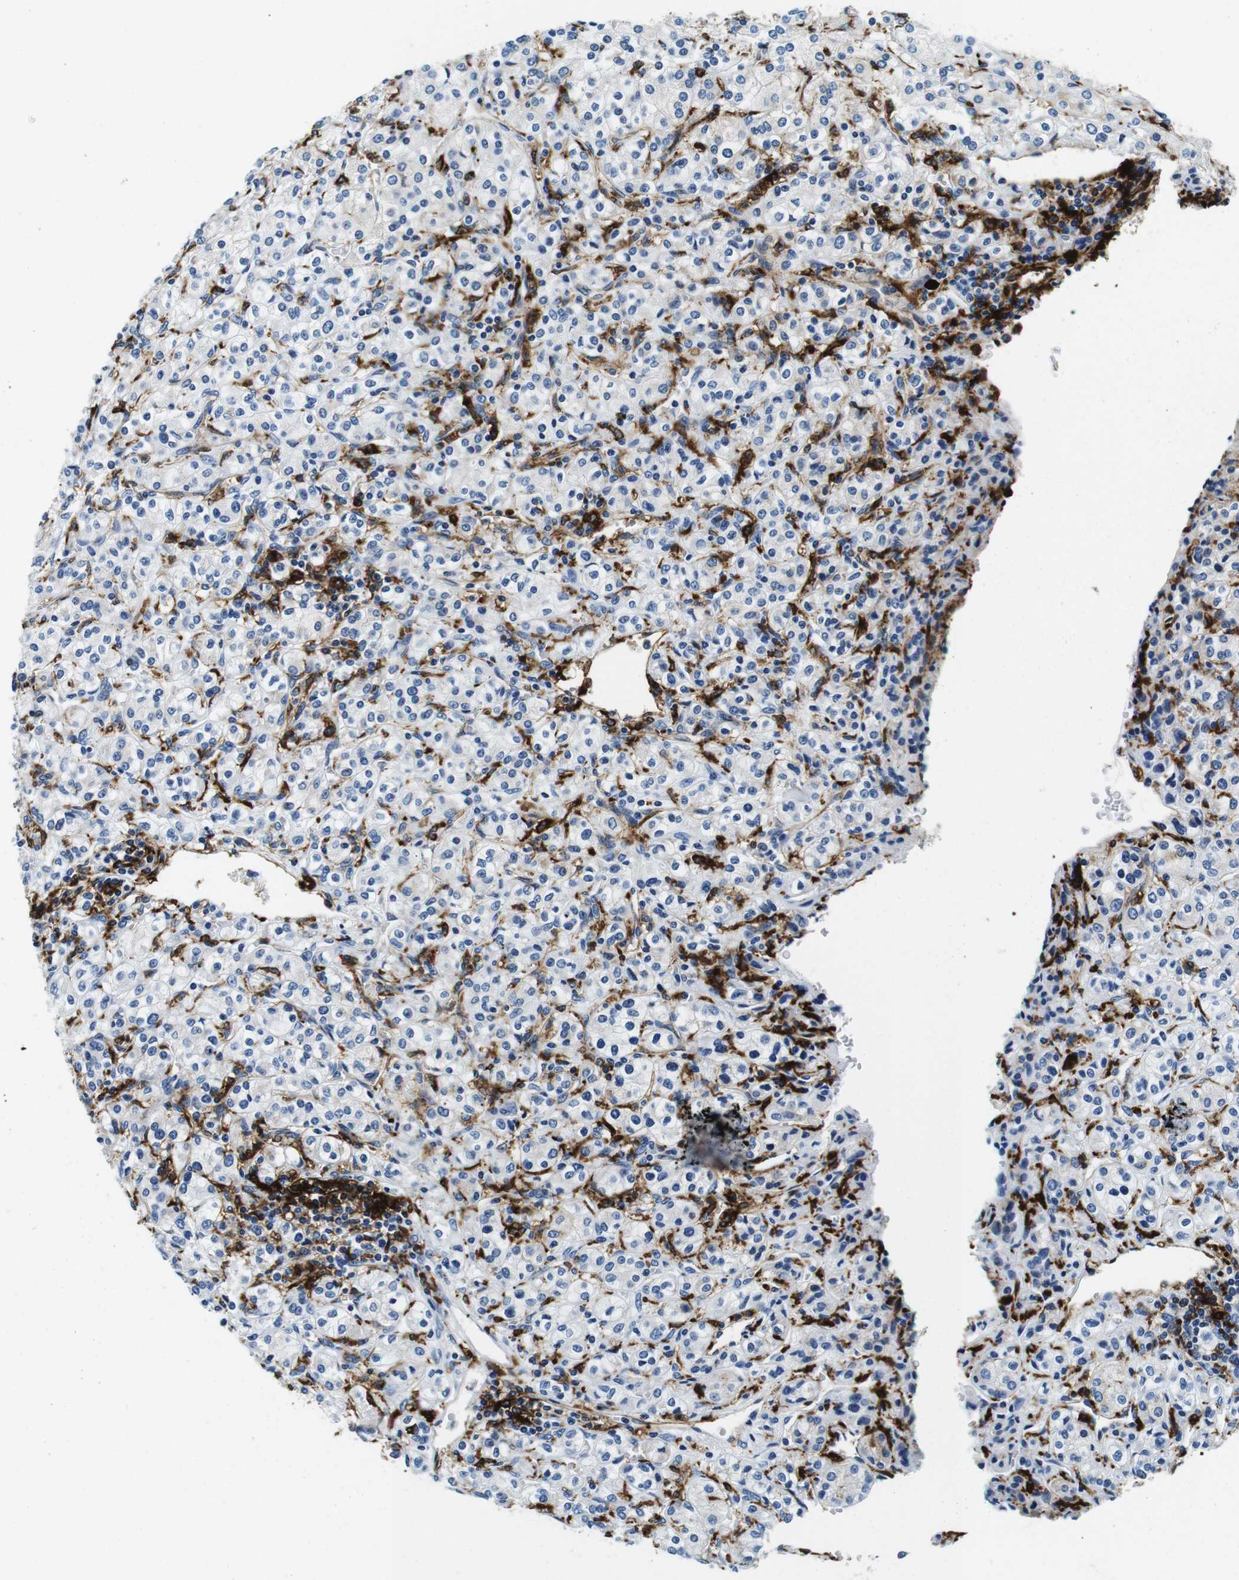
{"staining": {"intensity": "negative", "quantity": "none", "location": "none"}, "tissue": "renal cancer", "cell_type": "Tumor cells", "image_type": "cancer", "snomed": [{"axis": "morphology", "description": "Adenocarcinoma, NOS"}, {"axis": "topography", "description": "Kidney"}], "caption": "Human renal cancer (adenocarcinoma) stained for a protein using immunohistochemistry shows no staining in tumor cells.", "gene": "HLA-DRB1", "patient": {"sex": "male", "age": 77}}